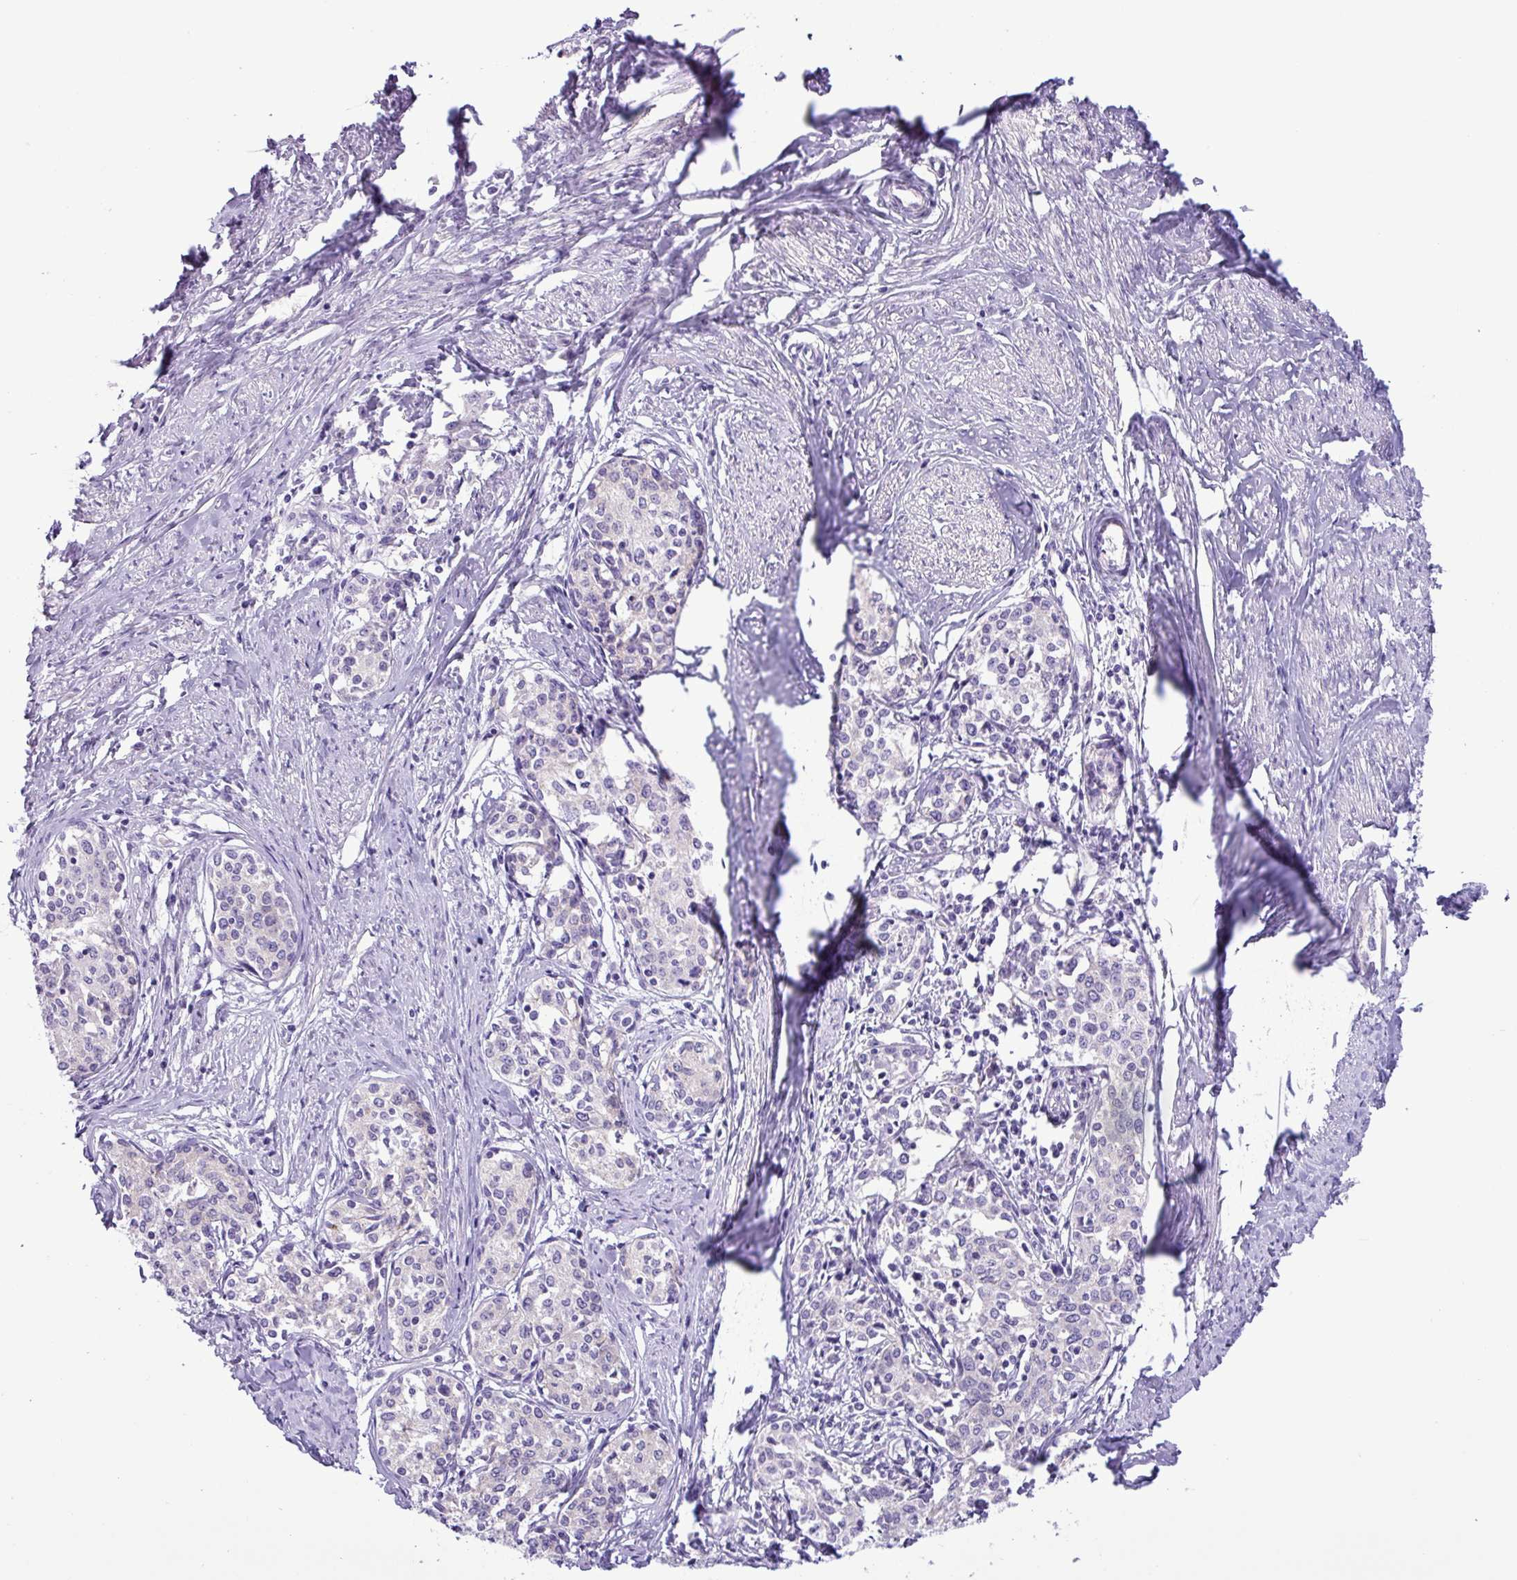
{"staining": {"intensity": "negative", "quantity": "none", "location": "none"}, "tissue": "cervical cancer", "cell_type": "Tumor cells", "image_type": "cancer", "snomed": [{"axis": "morphology", "description": "Squamous cell carcinoma, NOS"}, {"axis": "morphology", "description": "Adenocarcinoma, NOS"}, {"axis": "topography", "description": "Cervix"}], "caption": "Protein analysis of cervical cancer (adenocarcinoma) reveals no significant expression in tumor cells.", "gene": "CYSTM1", "patient": {"sex": "female", "age": 52}}